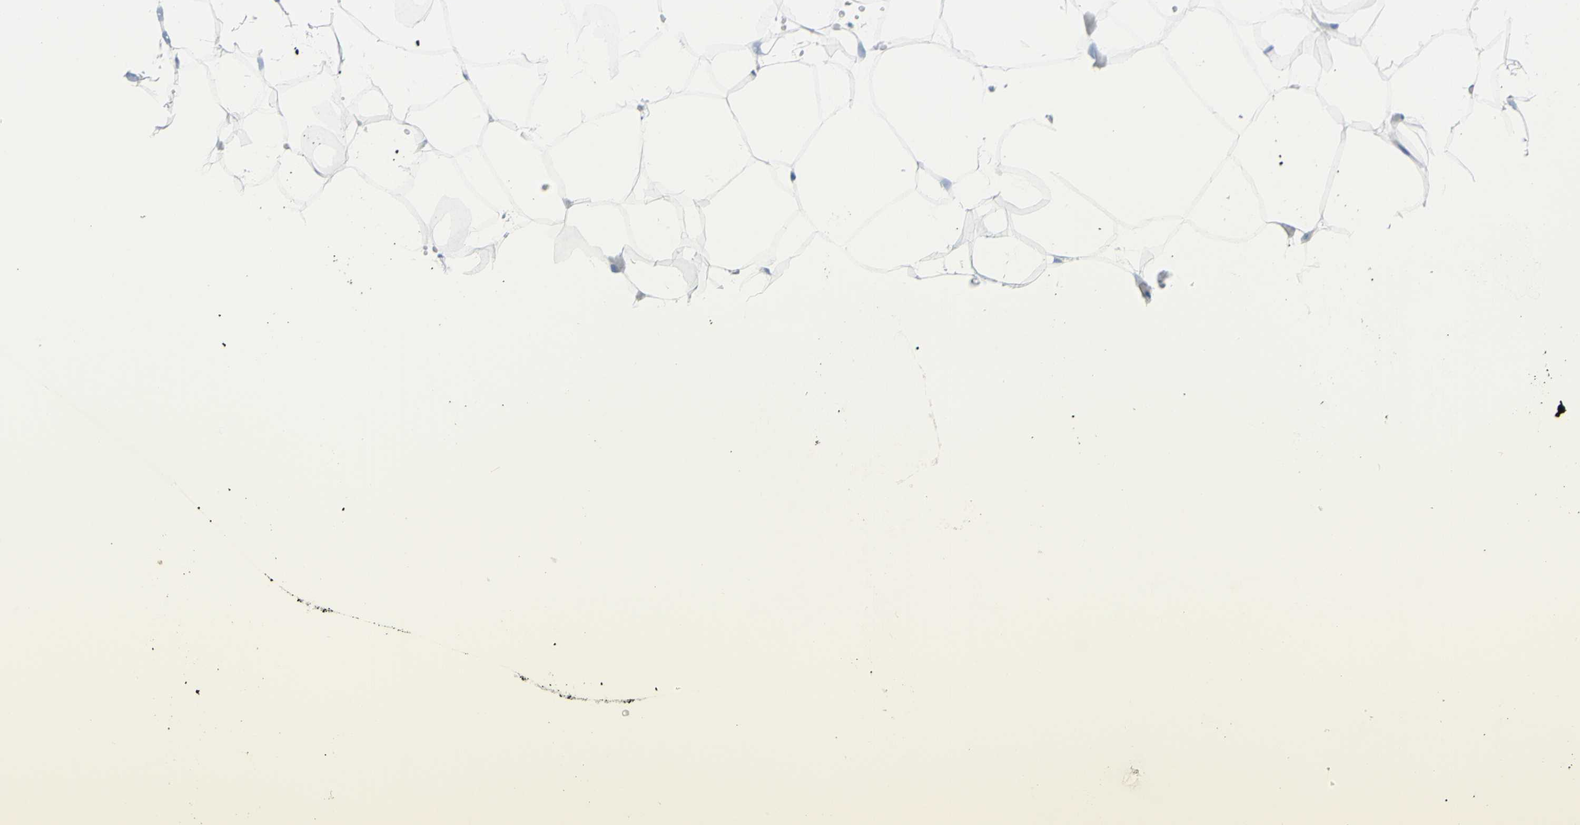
{"staining": {"intensity": "negative", "quantity": "none", "location": "none"}, "tissue": "adipose tissue", "cell_type": "Adipocytes", "image_type": "normal", "snomed": [{"axis": "morphology", "description": "Normal tissue, NOS"}, {"axis": "topography", "description": "Breast"}, {"axis": "topography", "description": "Adipose tissue"}], "caption": "An IHC histopathology image of benign adipose tissue is shown. There is no staining in adipocytes of adipose tissue.", "gene": "DCT", "patient": {"sex": "female", "age": 25}}